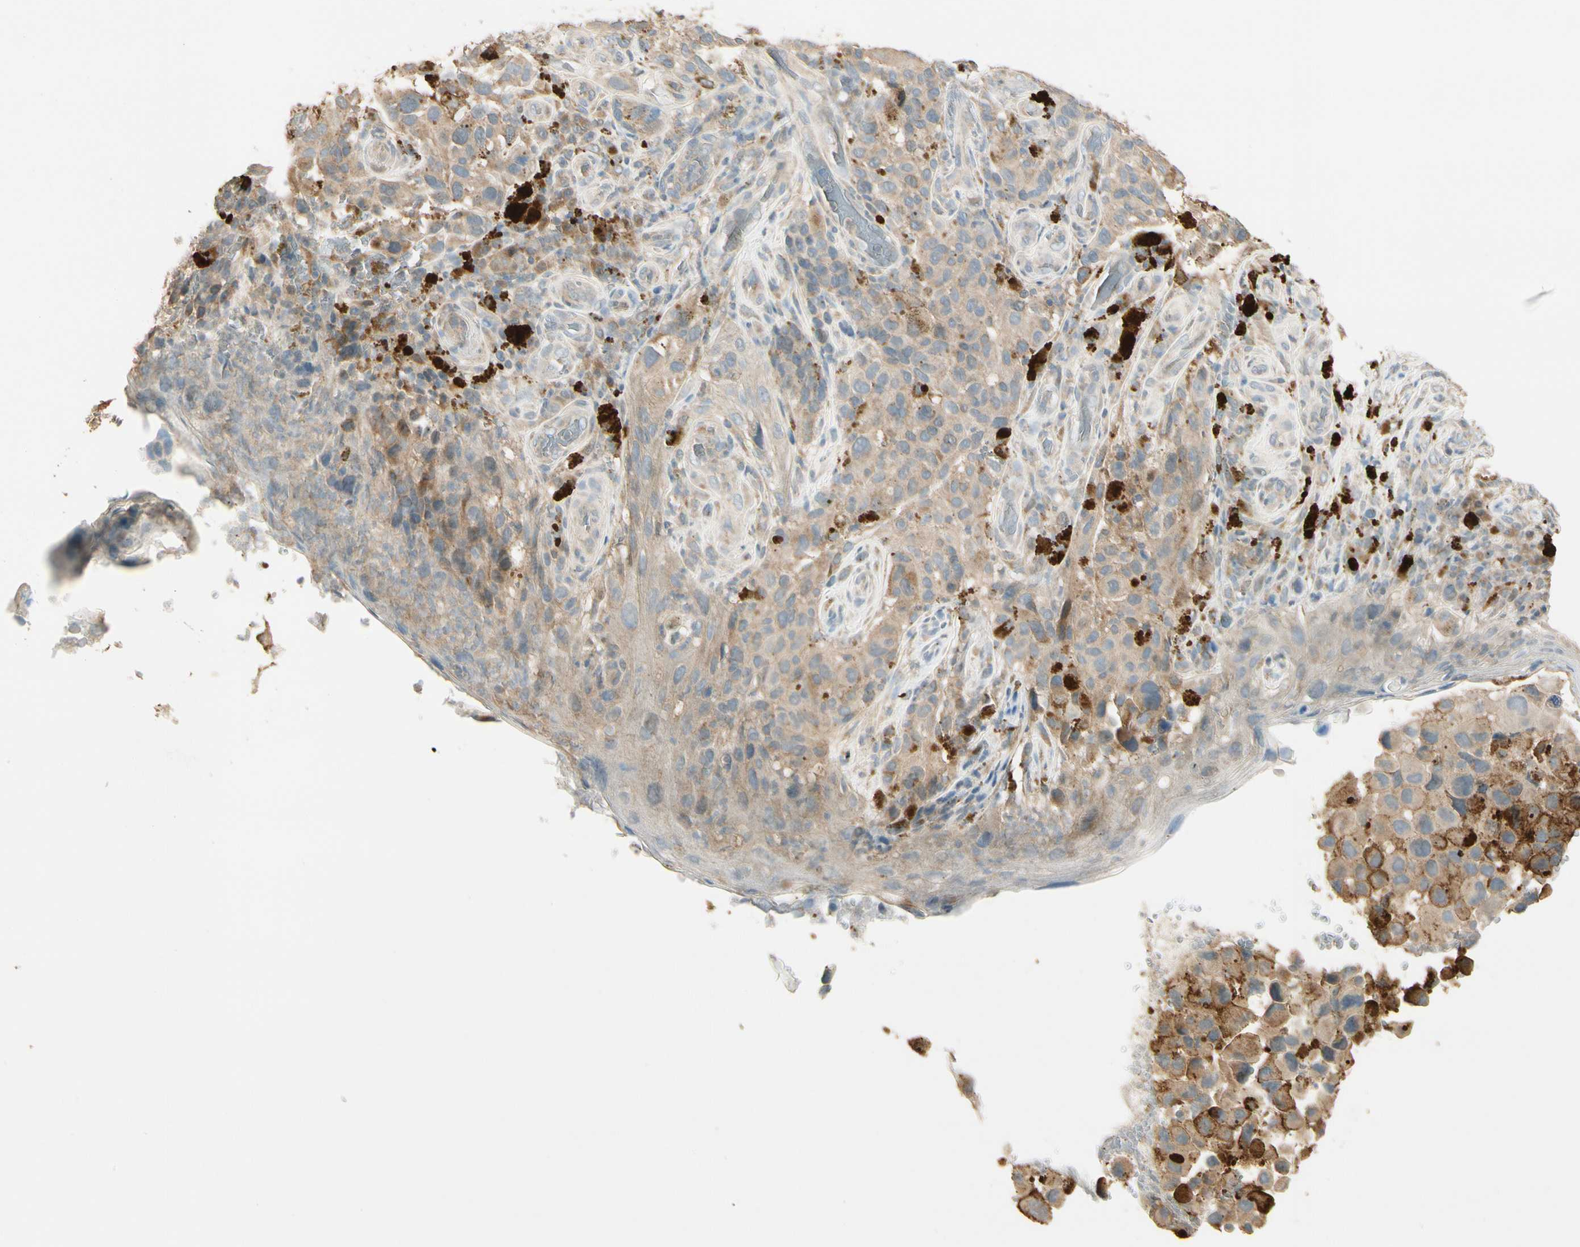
{"staining": {"intensity": "weak", "quantity": ">75%", "location": "cytoplasmic/membranous"}, "tissue": "melanoma", "cell_type": "Tumor cells", "image_type": "cancer", "snomed": [{"axis": "morphology", "description": "Malignant melanoma, NOS"}, {"axis": "topography", "description": "Skin"}], "caption": "A histopathology image of human melanoma stained for a protein reveals weak cytoplasmic/membranous brown staining in tumor cells. The staining was performed using DAB to visualize the protein expression in brown, while the nuclei were stained in blue with hematoxylin (Magnification: 20x).", "gene": "PLXNA1", "patient": {"sex": "female", "age": 73}}